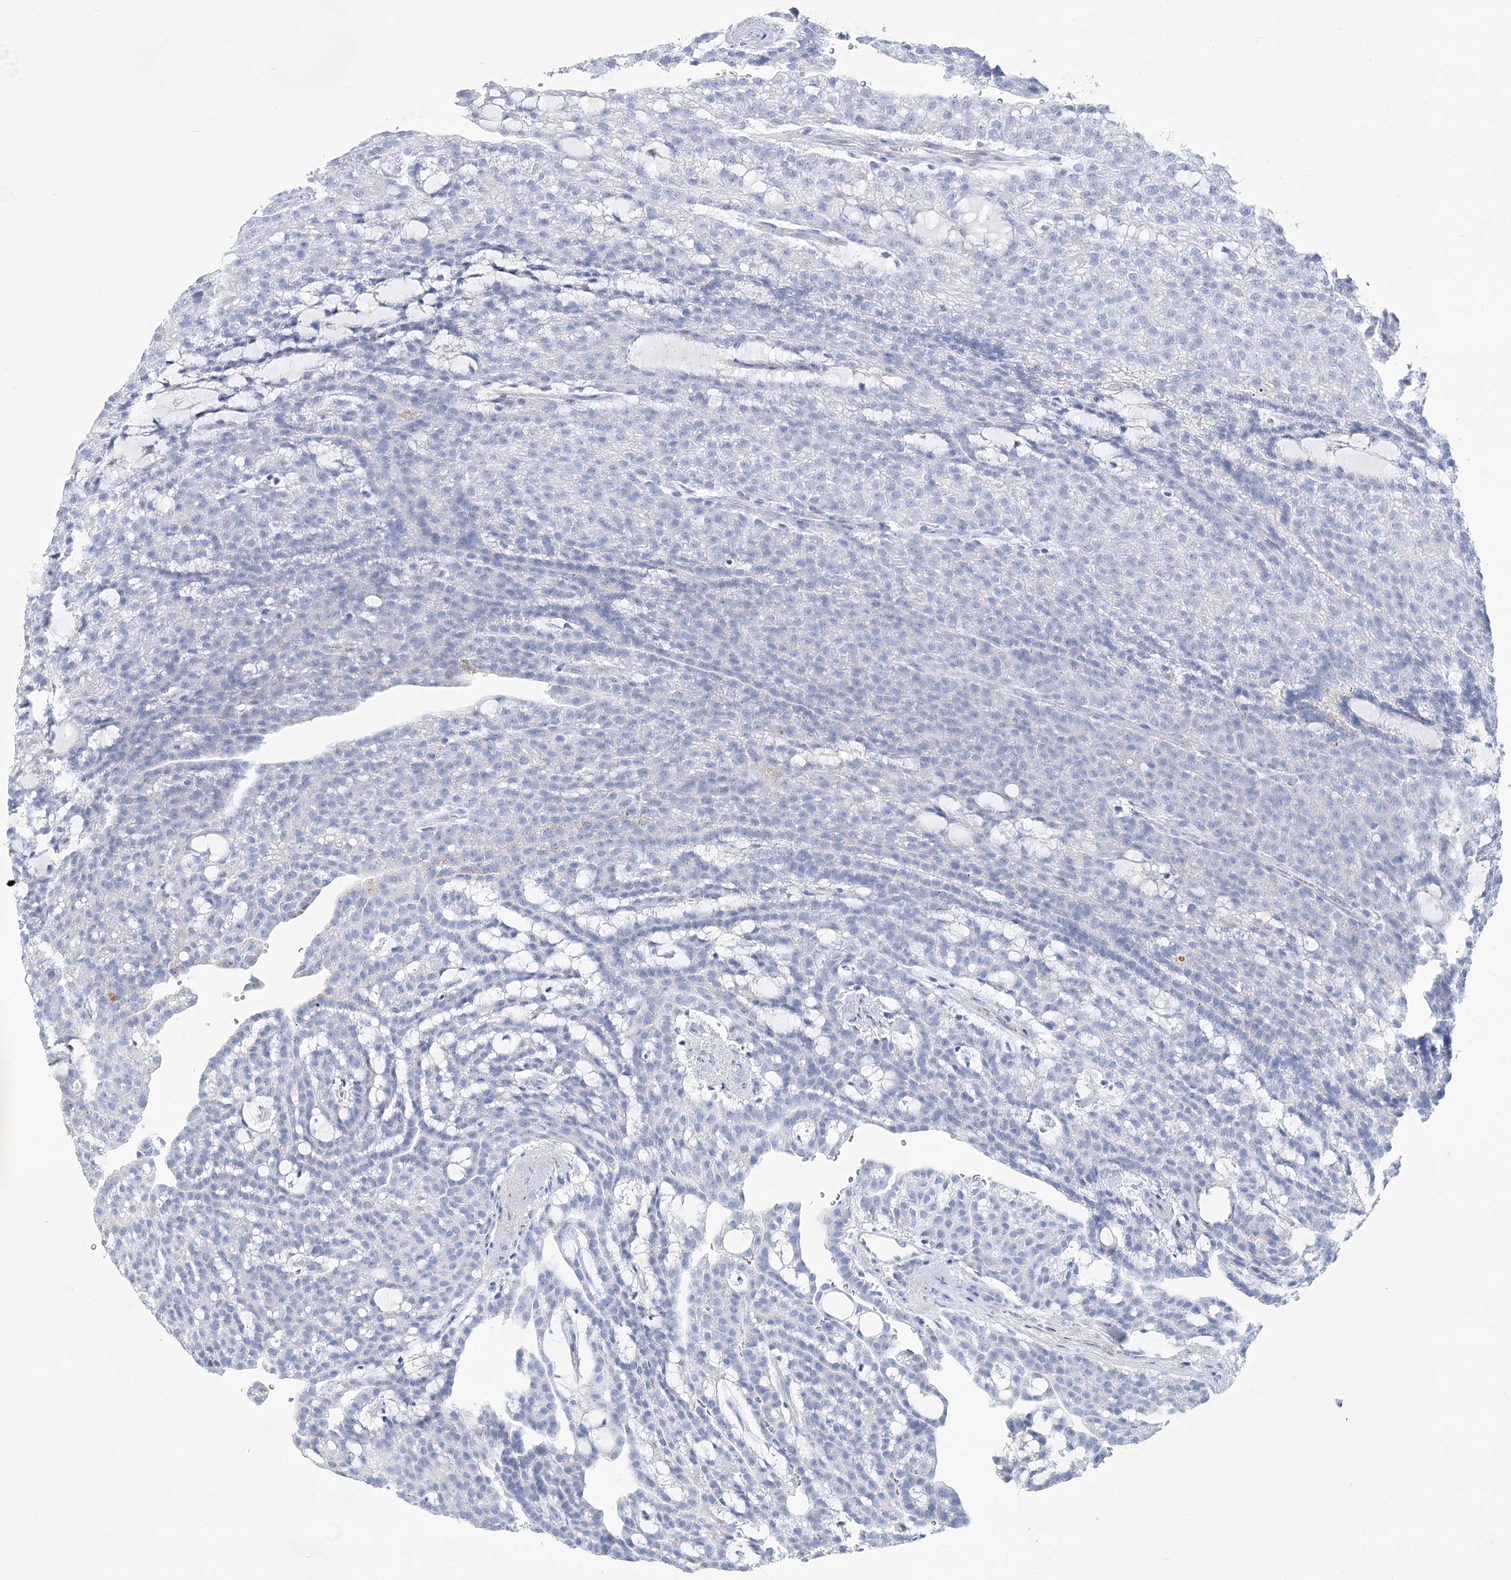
{"staining": {"intensity": "negative", "quantity": "none", "location": "none"}, "tissue": "renal cancer", "cell_type": "Tumor cells", "image_type": "cancer", "snomed": [{"axis": "morphology", "description": "Adenocarcinoma, NOS"}, {"axis": "topography", "description": "Kidney"}], "caption": "Immunohistochemical staining of renal cancer demonstrates no significant staining in tumor cells.", "gene": "PCDHA1", "patient": {"sex": "male", "age": 63}}